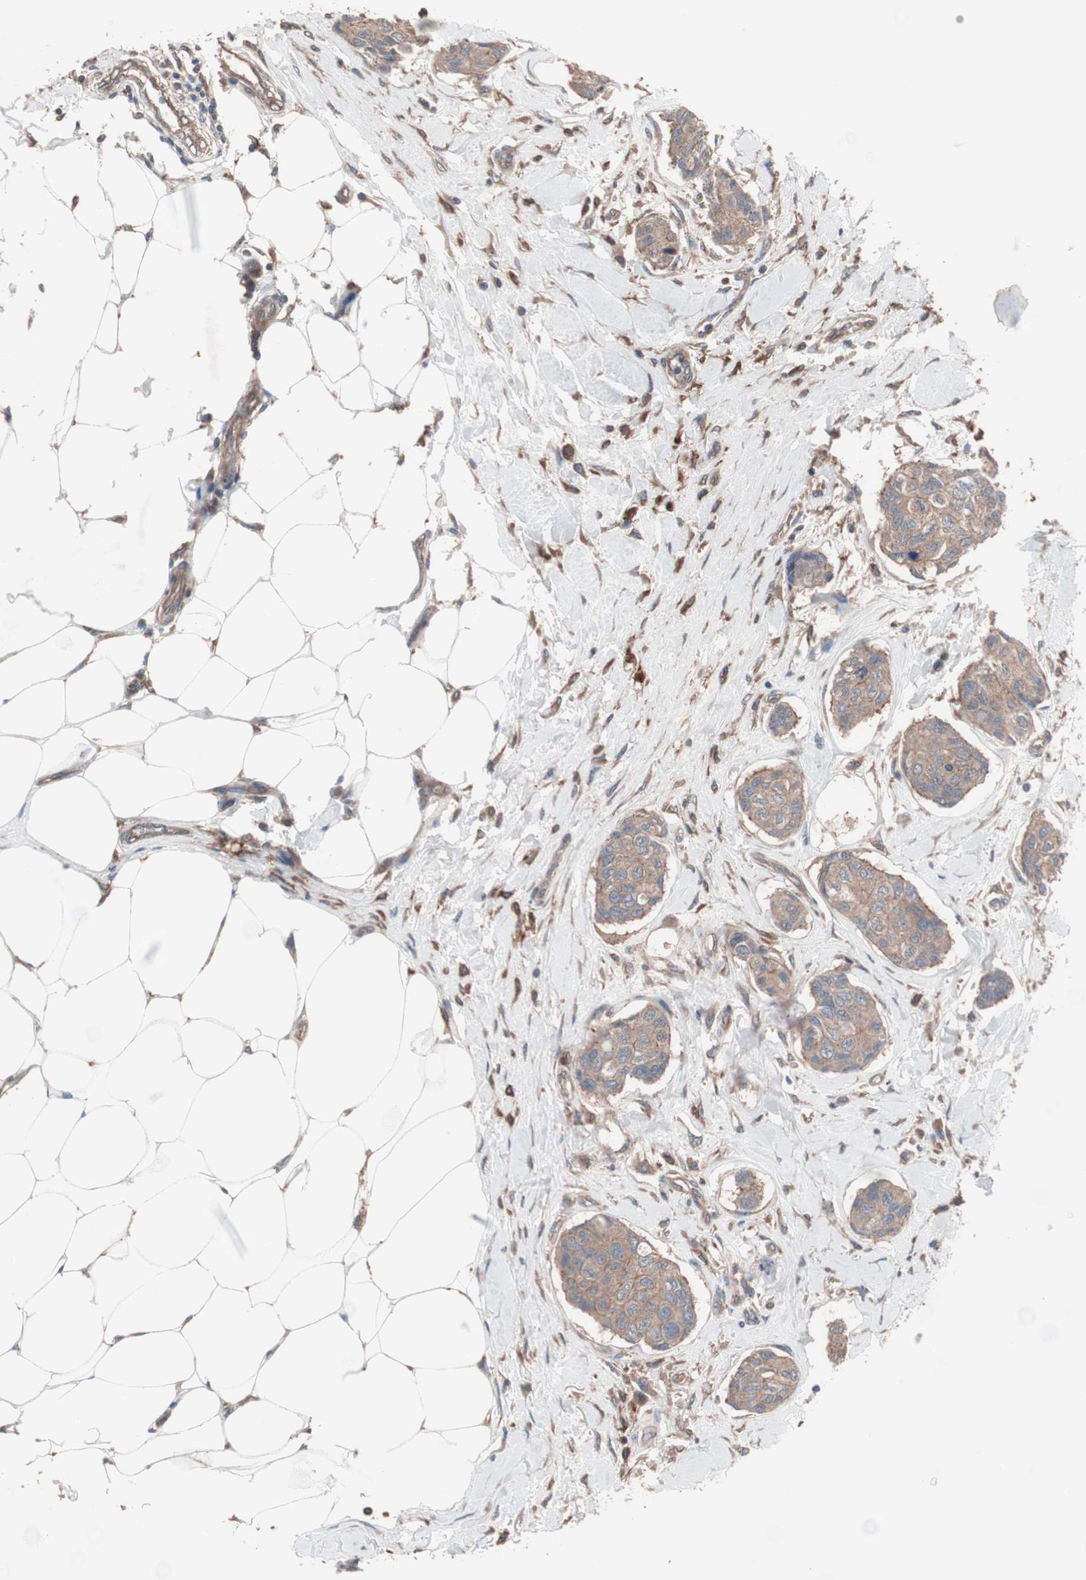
{"staining": {"intensity": "moderate", "quantity": ">75%", "location": "cytoplasmic/membranous"}, "tissue": "breast cancer", "cell_type": "Tumor cells", "image_type": "cancer", "snomed": [{"axis": "morphology", "description": "Duct carcinoma"}, {"axis": "topography", "description": "Breast"}], "caption": "Immunohistochemical staining of human breast cancer (invasive ductal carcinoma) exhibits medium levels of moderate cytoplasmic/membranous staining in approximately >75% of tumor cells.", "gene": "ATG7", "patient": {"sex": "female", "age": 80}}